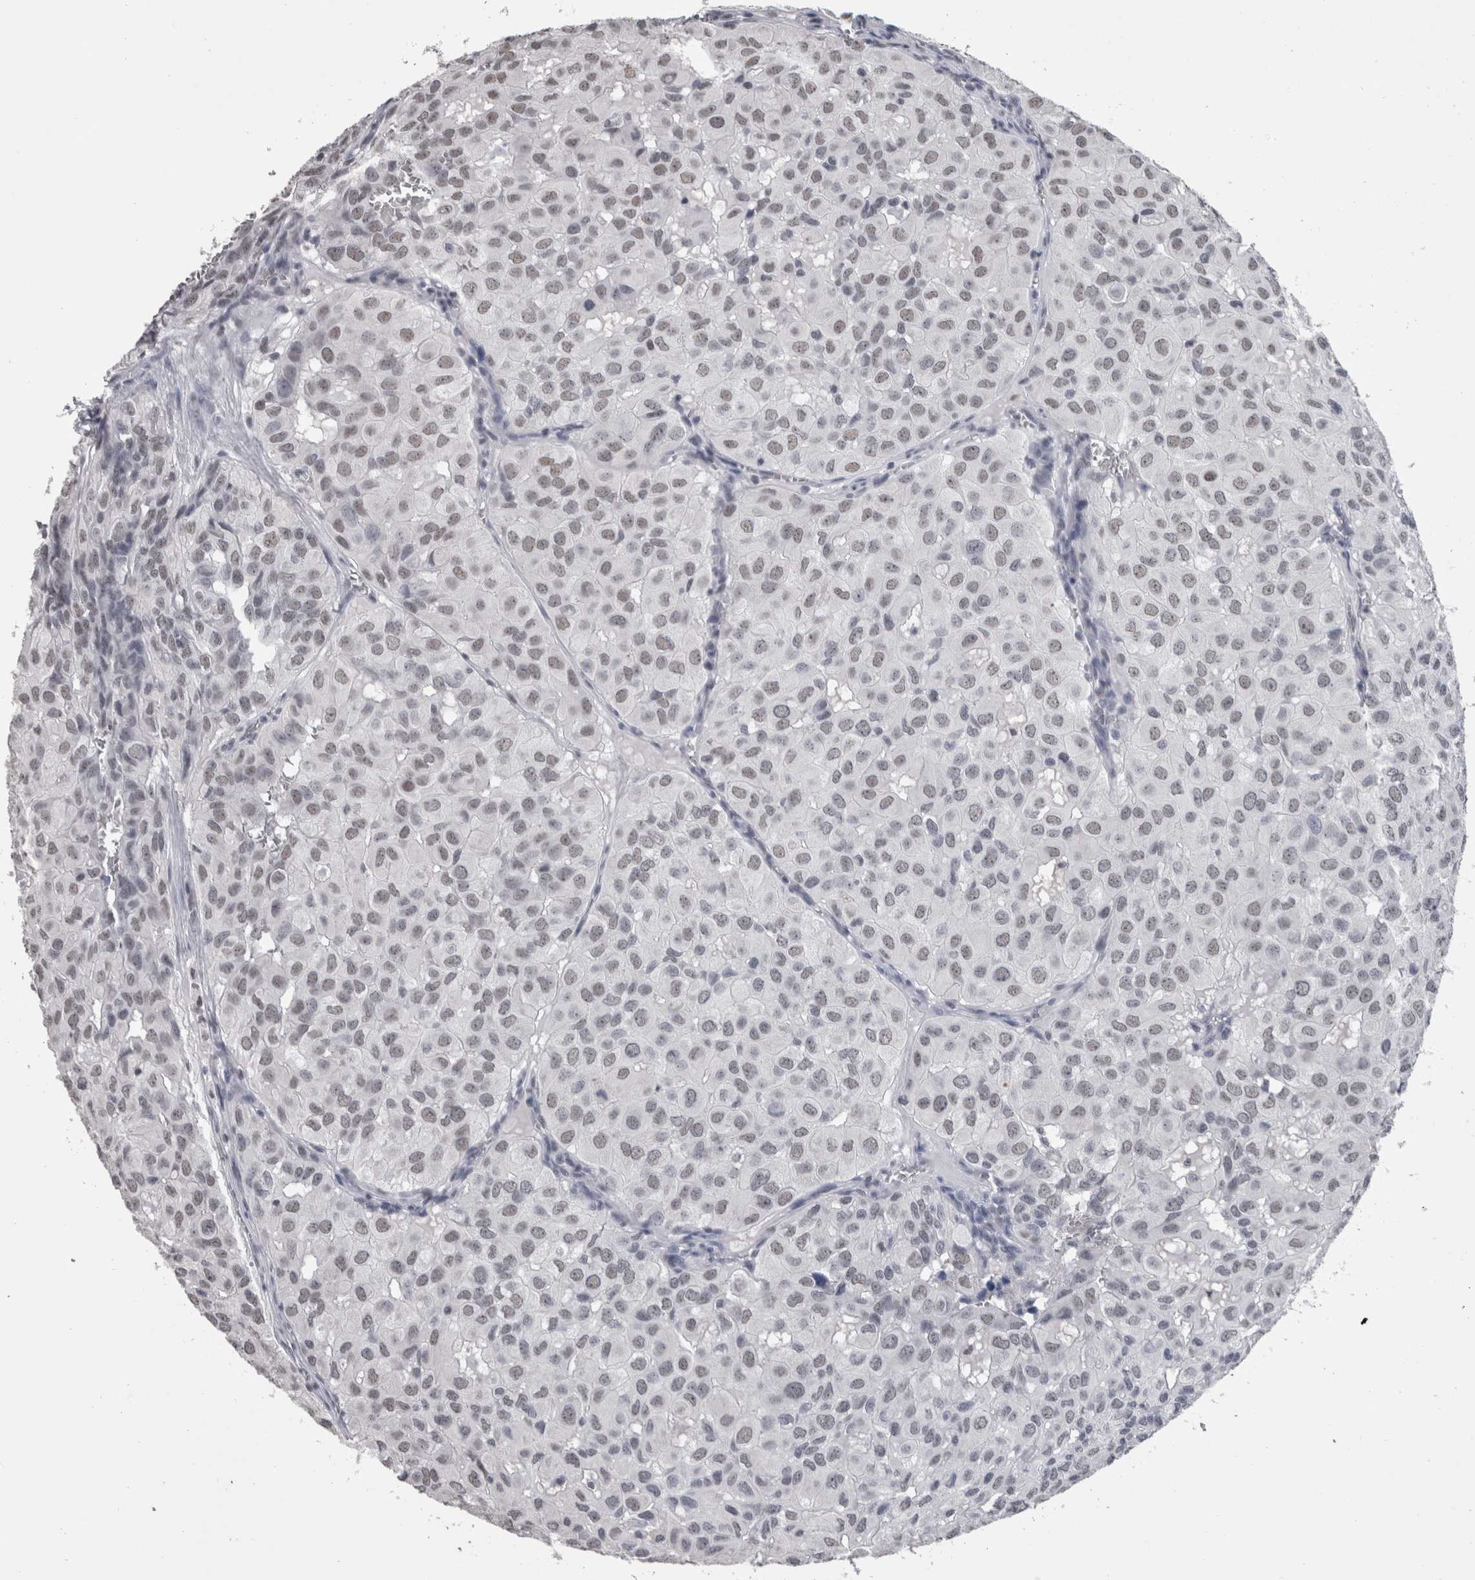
{"staining": {"intensity": "weak", "quantity": ">75%", "location": "nuclear"}, "tissue": "head and neck cancer", "cell_type": "Tumor cells", "image_type": "cancer", "snomed": [{"axis": "morphology", "description": "Adenocarcinoma, NOS"}, {"axis": "topography", "description": "Salivary gland, NOS"}, {"axis": "topography", "description": "Head-Neck"}], "caption": "The image demonstrates immunohistochemical staining of head and neck cancer (adenocarcinoma). There is weak nuclear staining is appreciated in about >75% of tumor cells.", "gene": "DDX17", "patient": {"sex": "female", "age": 76}}